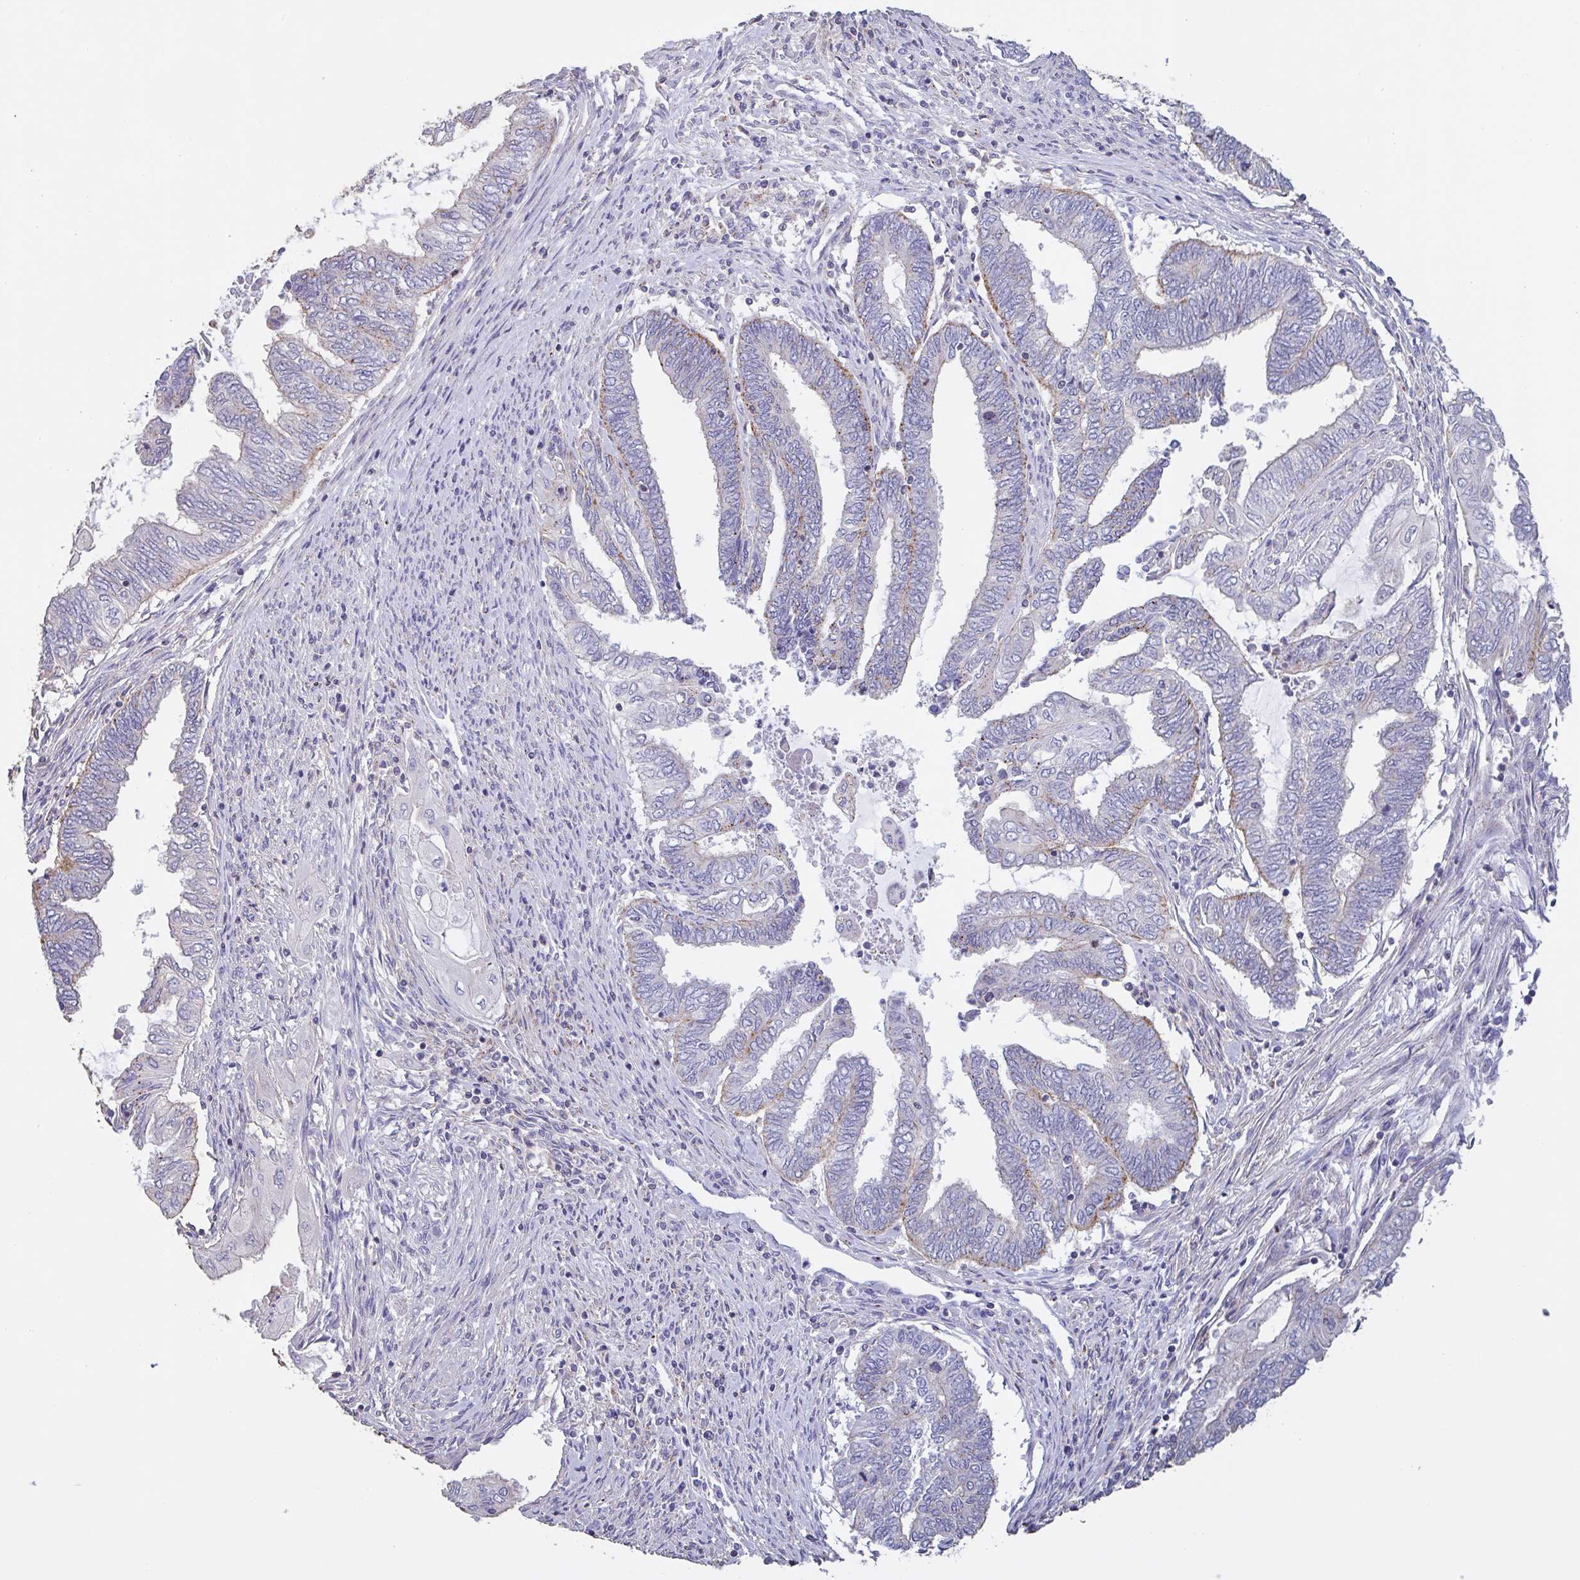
{"staining": {"intensity": "negative", "quantity": "none", "location": "none"}, "tissue": "endometrial cancer", "cell_type": "Tumor cells", "image_type": "cancer", "snomed": [{"axis": "morphology", "description": "Adenocarcinoma, NOS"}, {"axis": "topography", "description": "Uterus"}, {"axis": "topography", "description": "Endometrium"}], "caption": "Immunohistochemical staining of human endometrial cancer (adenocarcinoma) demonstrates no significant positivity in tumor cells. (Immunohistochemistry (ihc), brightfield microscopy, high magnification).", "gene": "CHMP5", "patient": {"sex": "female", "age": 70}}